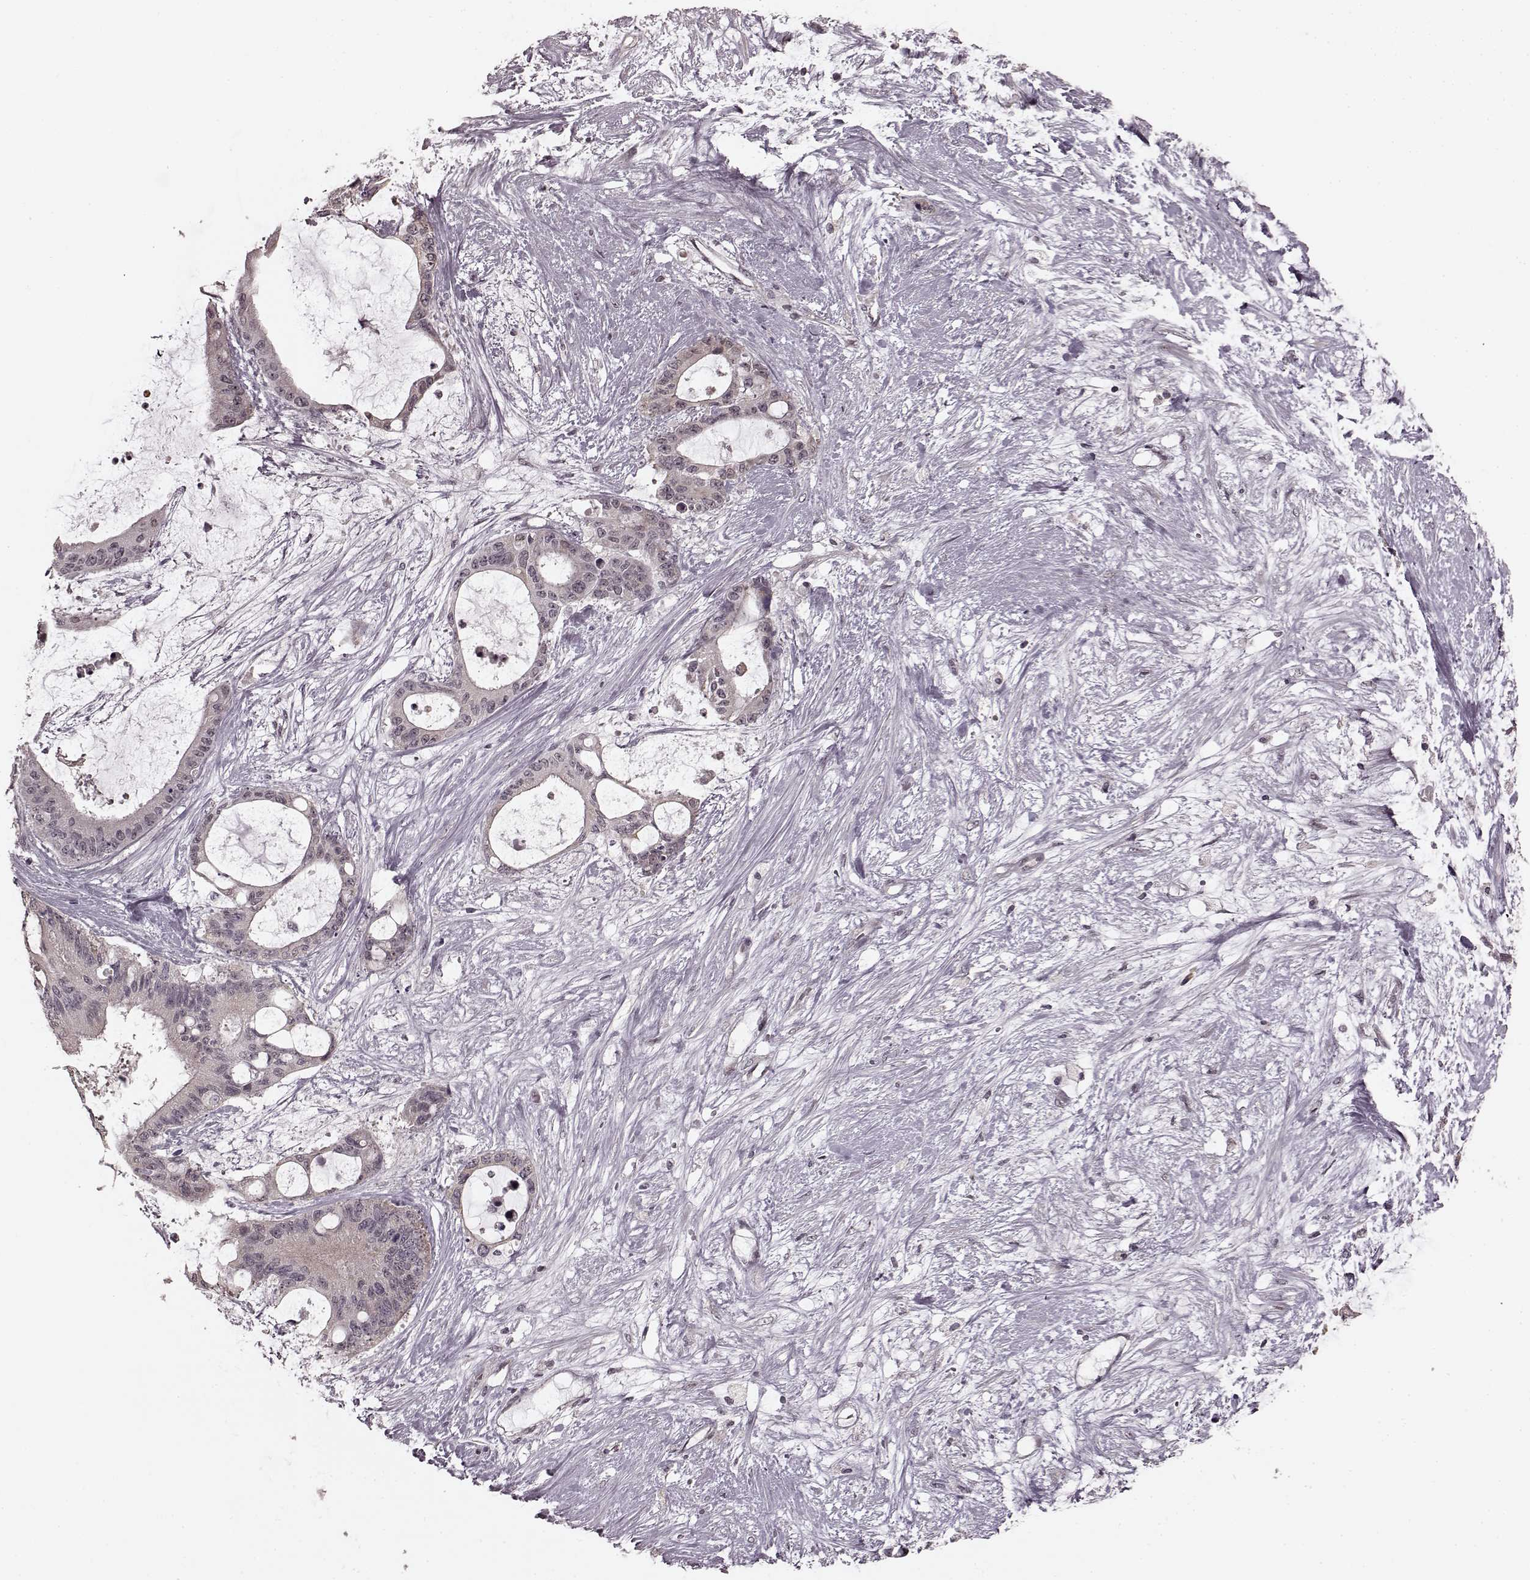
{"staining": {"intensity": "negative", "quantity": "none", "location": "none"}, "tissue": "liver cancer", "cell_type": "Tumor cells", "image_type": "cancer", "snomed": [{"axis": "morphology", "description": "Normal tissue, NOS"}, {"axis": "morphology", "description": "Cholangiocarcinoma"}, {"axis": "topography", "description": "Liver"}, {"axis": "topography", "description": "Peripheral nerve tissue"}], "caption": "Human liver cancer stained for a protein using immunohistochemistry (IHC) shows no positivity in tumor cells.", "gene": "PLCB4", "patient": {"sex": "female", "age": 73}}